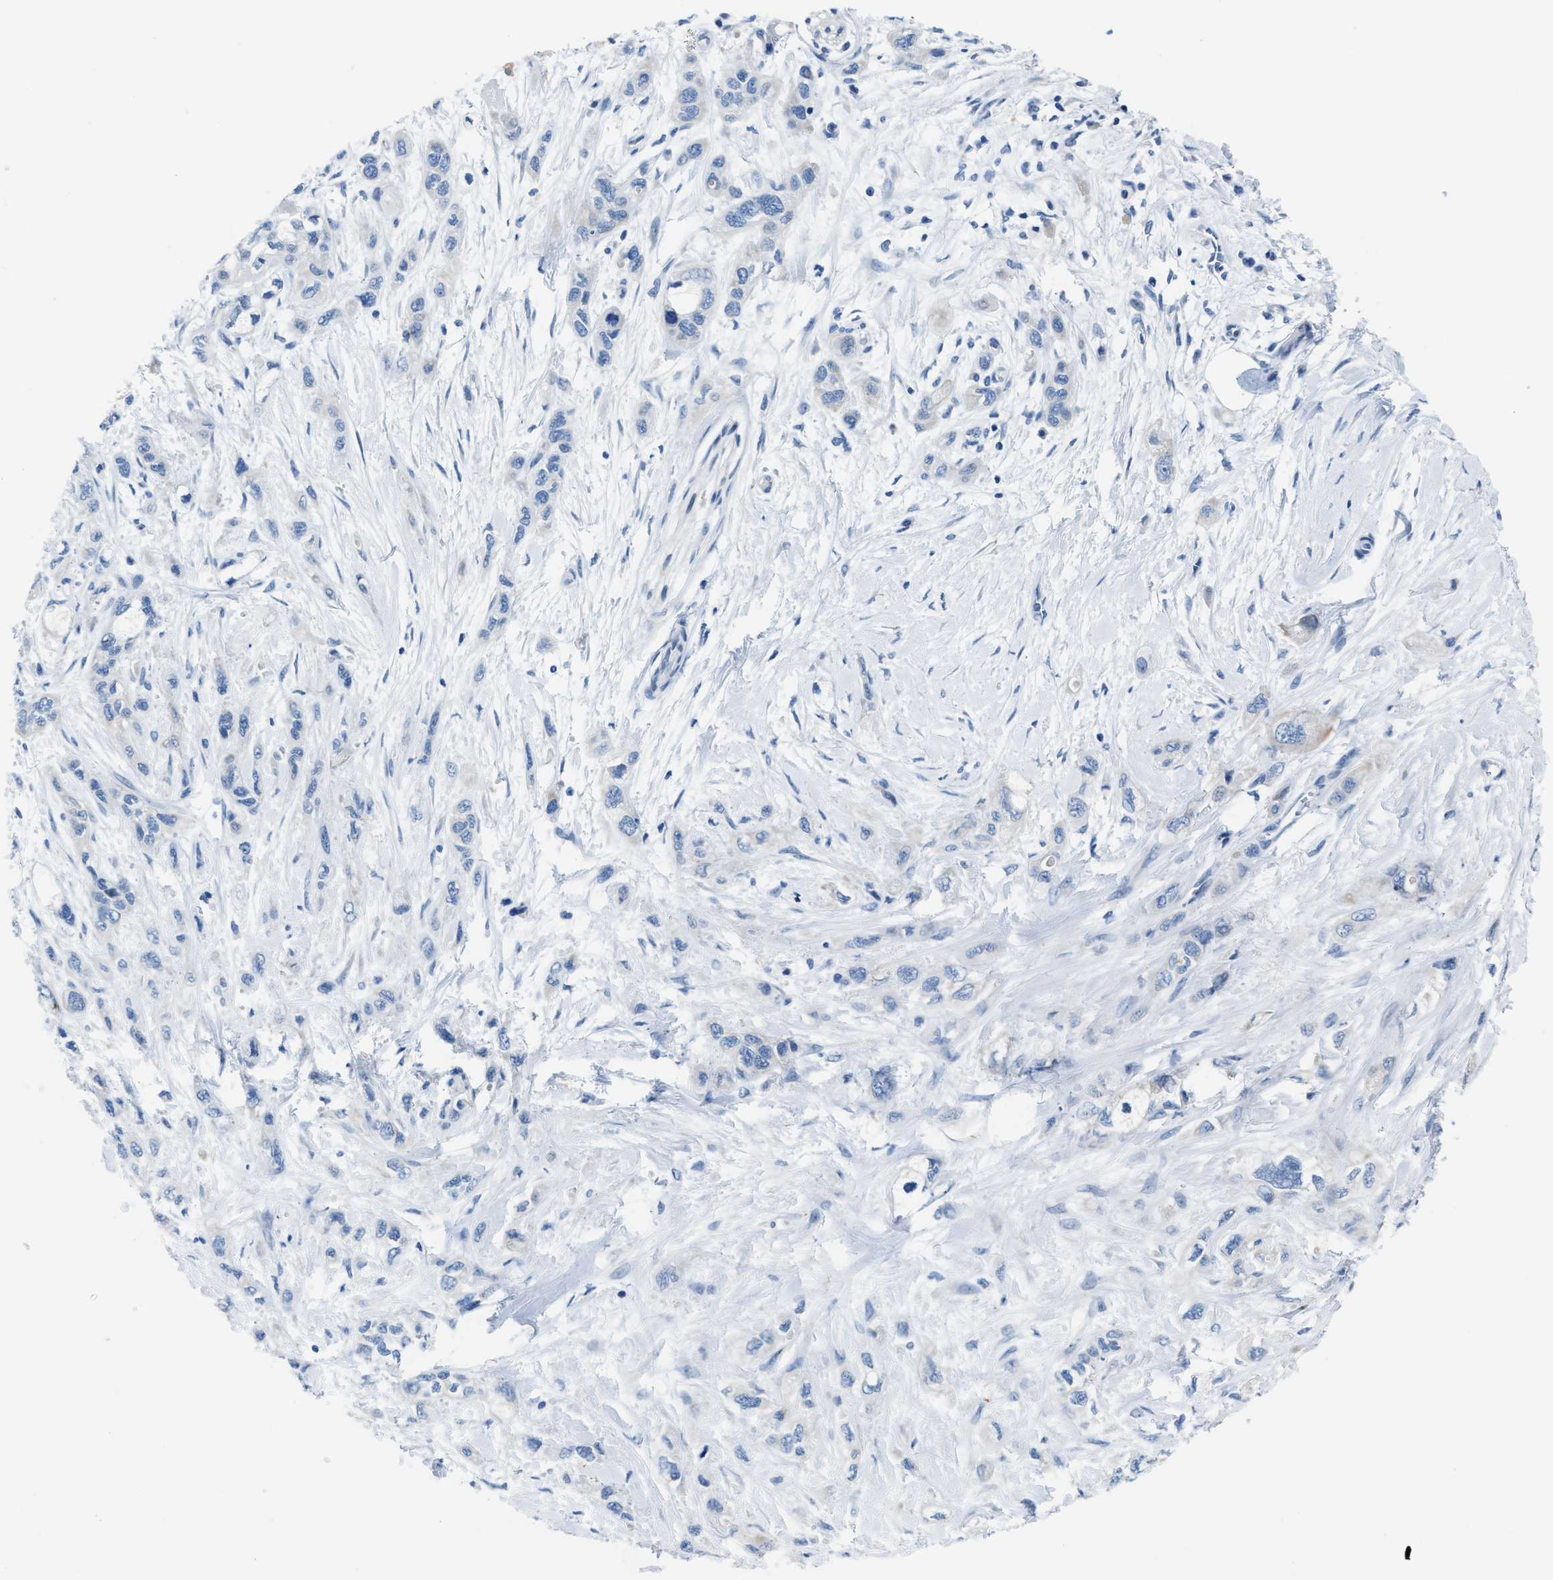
{"staining": {"intensity": "negative", "quantity": "none", "location": "none"}, "tissue": "pancreatic cancer", "cell_type": "Tumor cells", "image_type": "cancer", "snomed": [{"axis": "morphology", "description": "Adenocarcinoma, NOS"}, {"axis": "topography", "description": "Pancreas"}], "caption": "Pancreatic cancer (adenocarcinoma) stained for a protein using IHC demonstrates no staining tumor cells.", "gene": "ASZ1", "patient": {"sex": "male", "age": 74}}